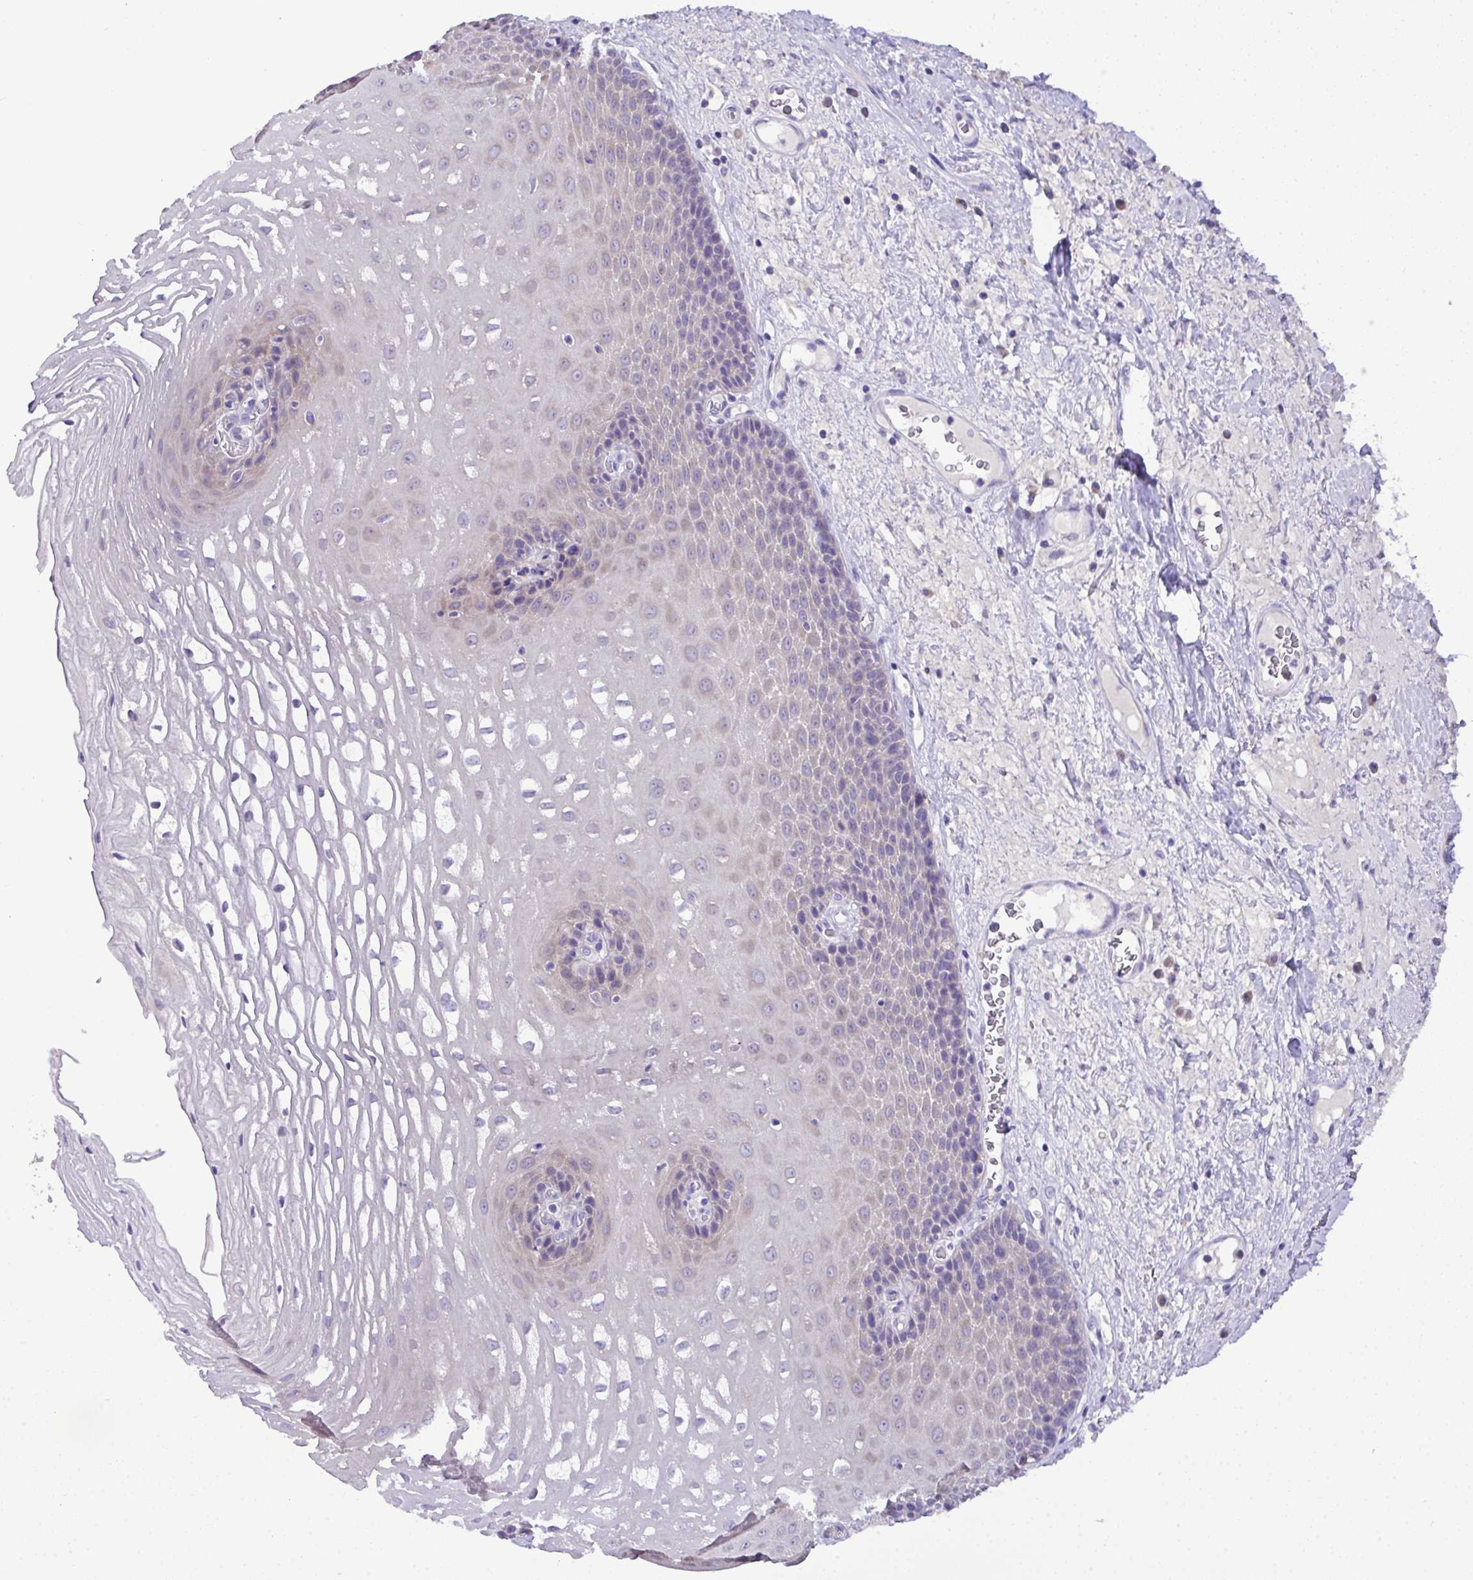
{"staining": {"intensity": "strong", "quantity": "<25%", "location": "cytoplasmic/membranous"}, "tissue": "esophagus", "cell_type": "Squamous epithelial cells", "image_type": "normal", "snomed": [{"axis": "morphology", "description": "Normal tissue, NOS"}, {"axis": "topography", "description": "Esophagus"}], "caption": "Immunohistochemical staining of normal esophagus reveals medium levels of strong cytoplasmic/membranous staining in about <25% of squamous epithelial cells.", "gene": "ST8SIA2", "patient": {"sex": "male", "age": 62}}